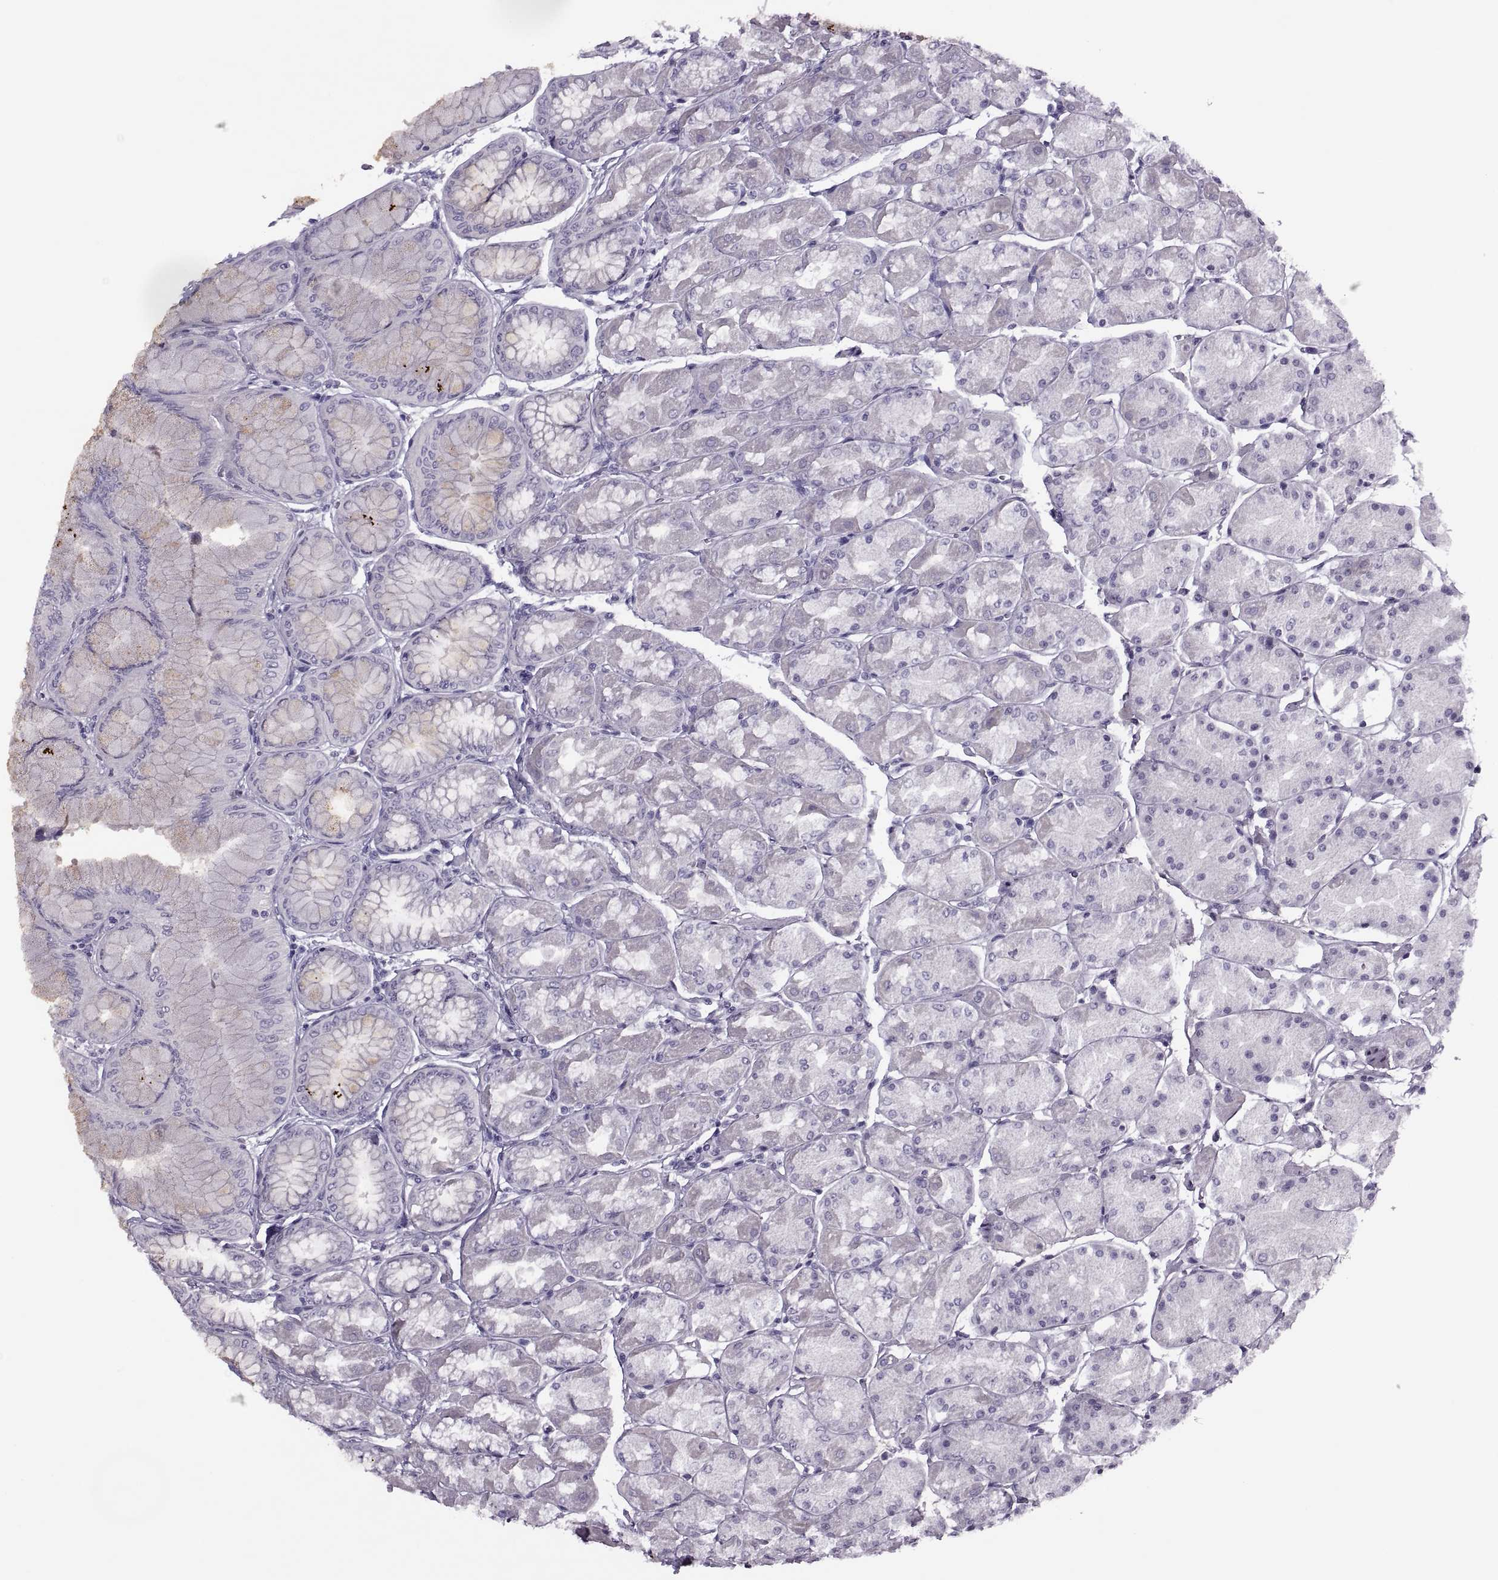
{"staining": {"intensity": "weak", "quantity": "<25%", "location": "cytoplasmic/membranous"}, "tissue": "stomach", "cell_type": "Glandular cells", "image_type": "normal", "snomed": [{"axis": "morphology", "description": "Normal tissue, NOS"}, {"axis": "topography", "description": "Stomach, upper"}], "caption": "Image shows no protein staining in glandular cells of unremarkable stomach. (DAB (3,3'-diaminobenzidine) immunohistochemistry (IHC) with hematoxylin counter stain).", "gene": "FAM24A", "patient": {"sex": "male", "age": 60}}